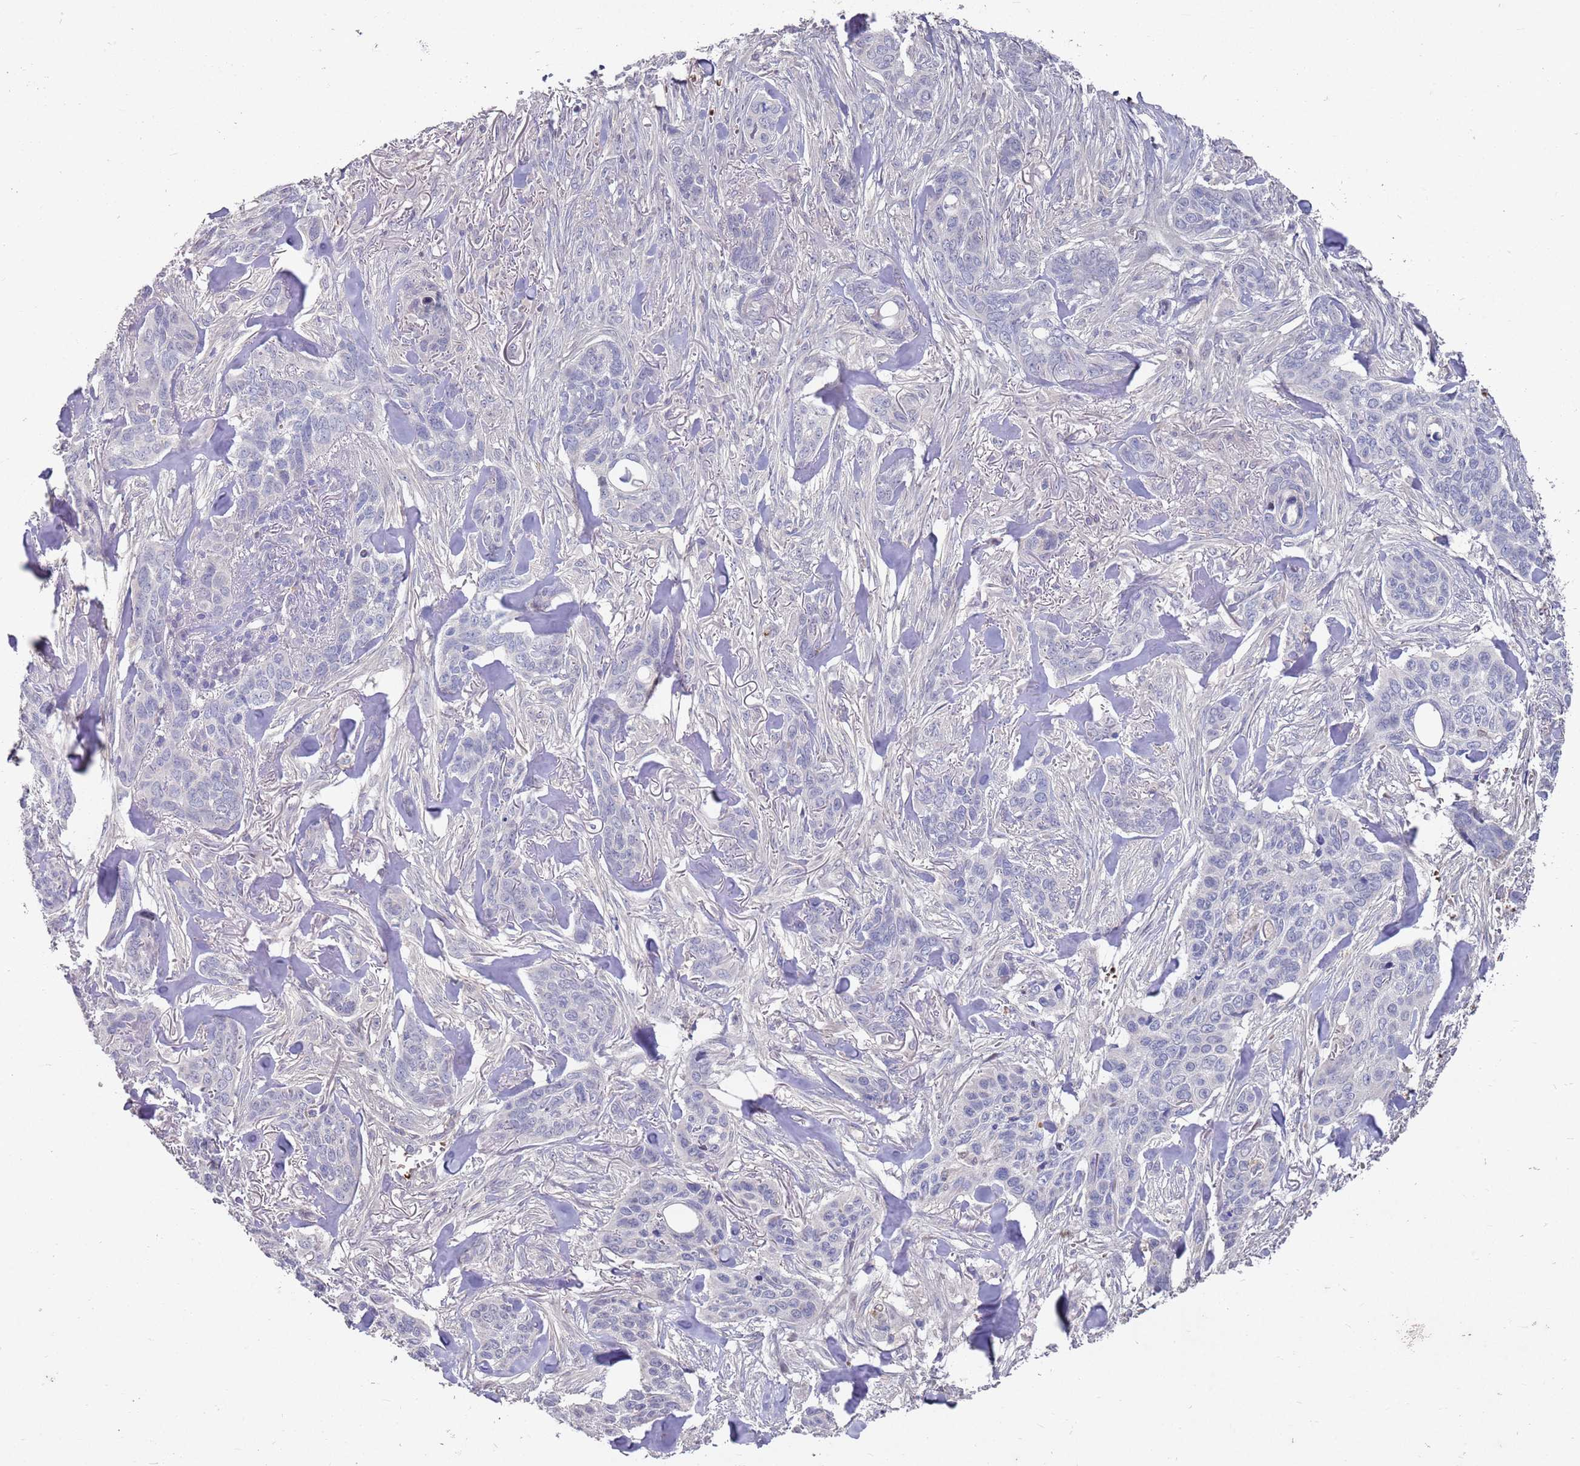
{"staining": {"intensity": "negative", "quantity": "none", "location": "none"}, "tissue": "skin cancer", "cell_type": "Tumor cells", "image_type": "cancer", "snomed": [{"axis": "morphology", "description": "Basal cell carcinoma"}, {"axis": "topography", "description": "Skin"}], "caption": "Immunohistochemical staining of skin basal cell carcinoma shows no significant positivity in tumor cells.", "gene": "LACC1", "patient": {"sex": "male", "age": 86}}